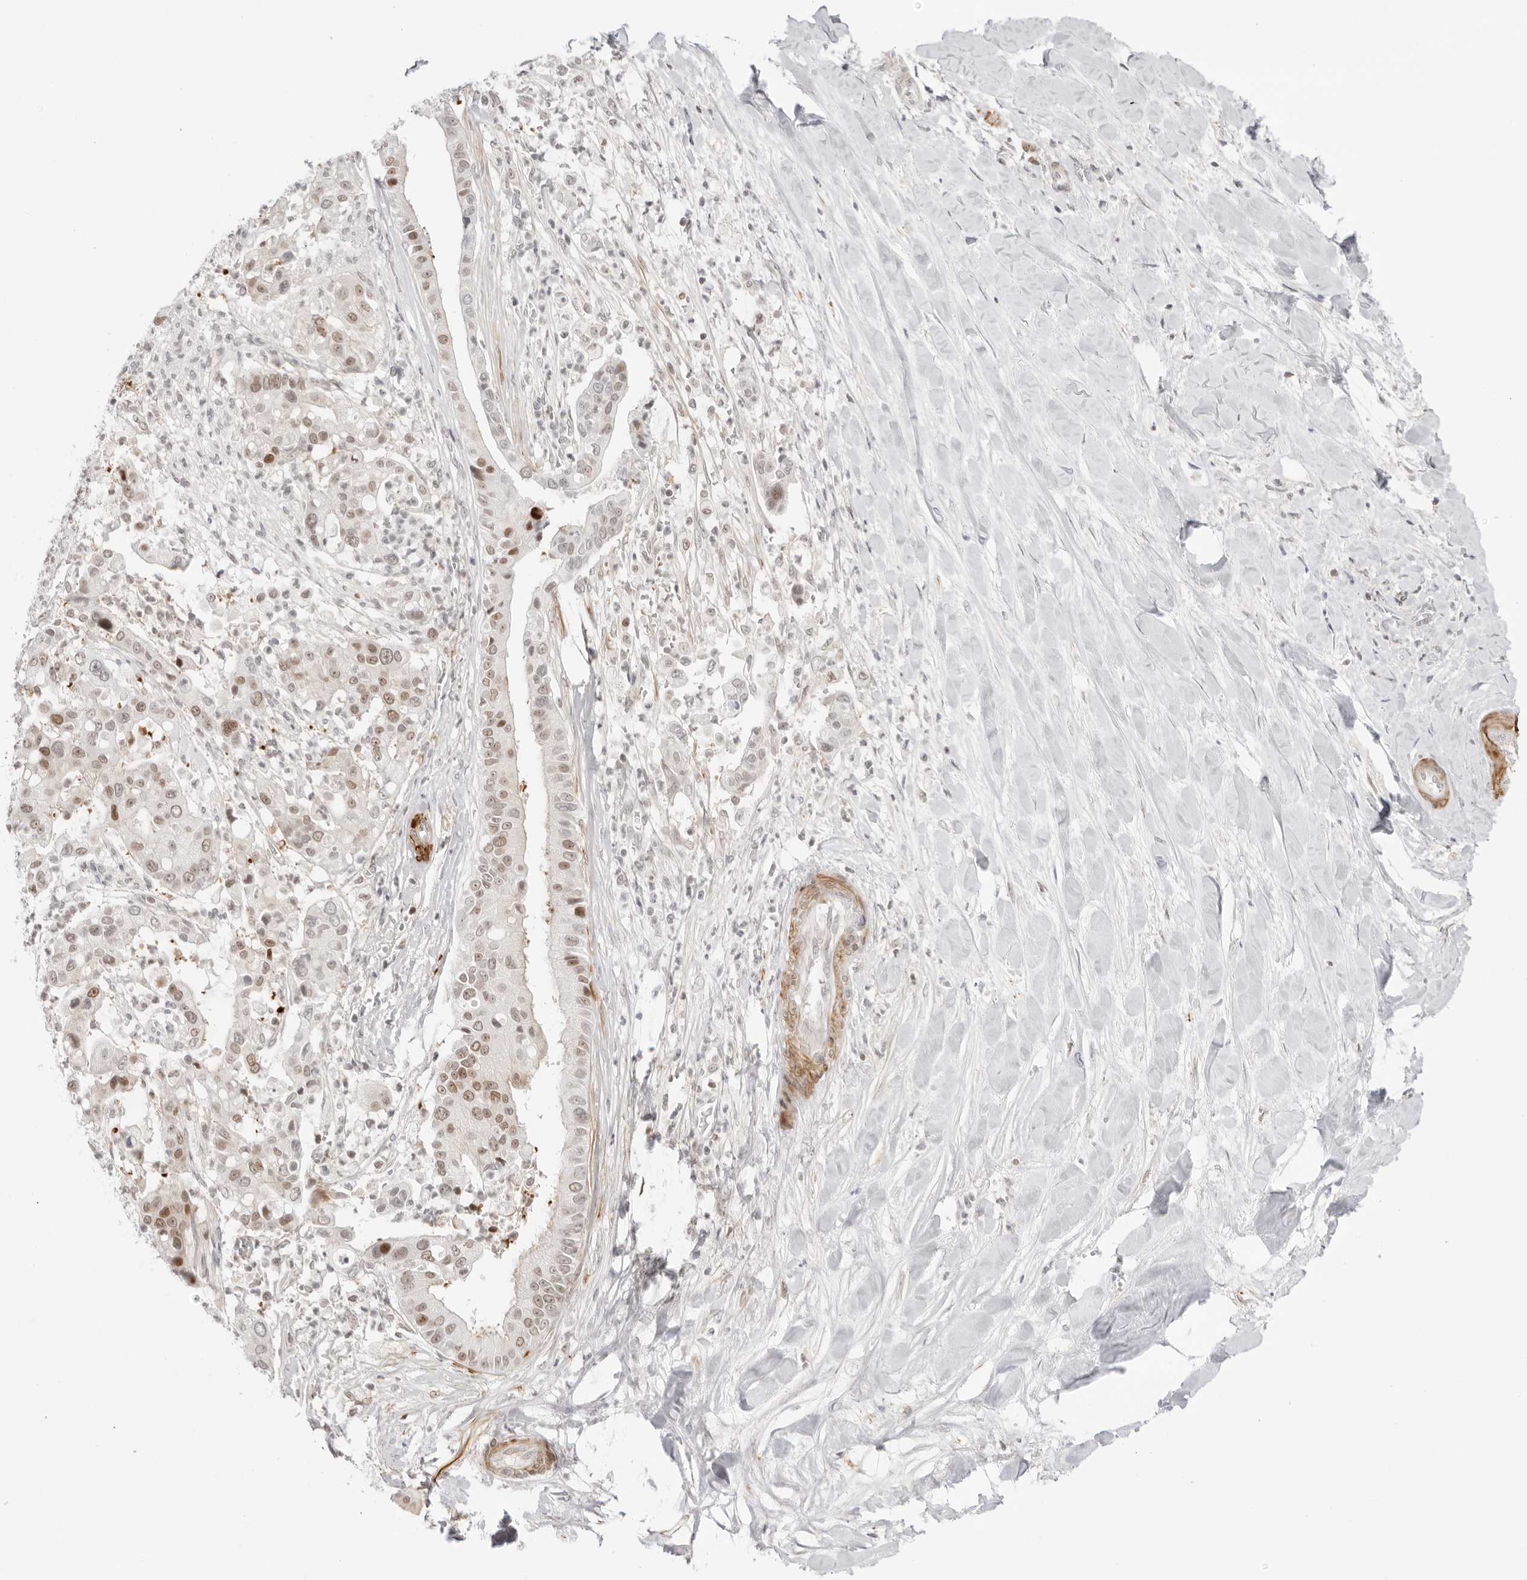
{"staining": {"intensity": "moderate", "quantity": "<25%", "location": "nuclear"}, "tissue": "liver cancer", "cell_type": "Tumor cells", "image_type": "cancer", "snomed": [{"axis": "morphology", "description": "Cholangiocarcinoma"}, {"axis": "topography", "description": "Liver"}], "caption": "DAB (3,3'-diaminobenzidine) immunohistochemical staining of human liver cancer (cholangiocarcinoma) displays moderate nuclear protein positivity in approximately <25% of tumor cells.", "gene": "RNF146", "patient": {"sex": "female", "age": 54}}